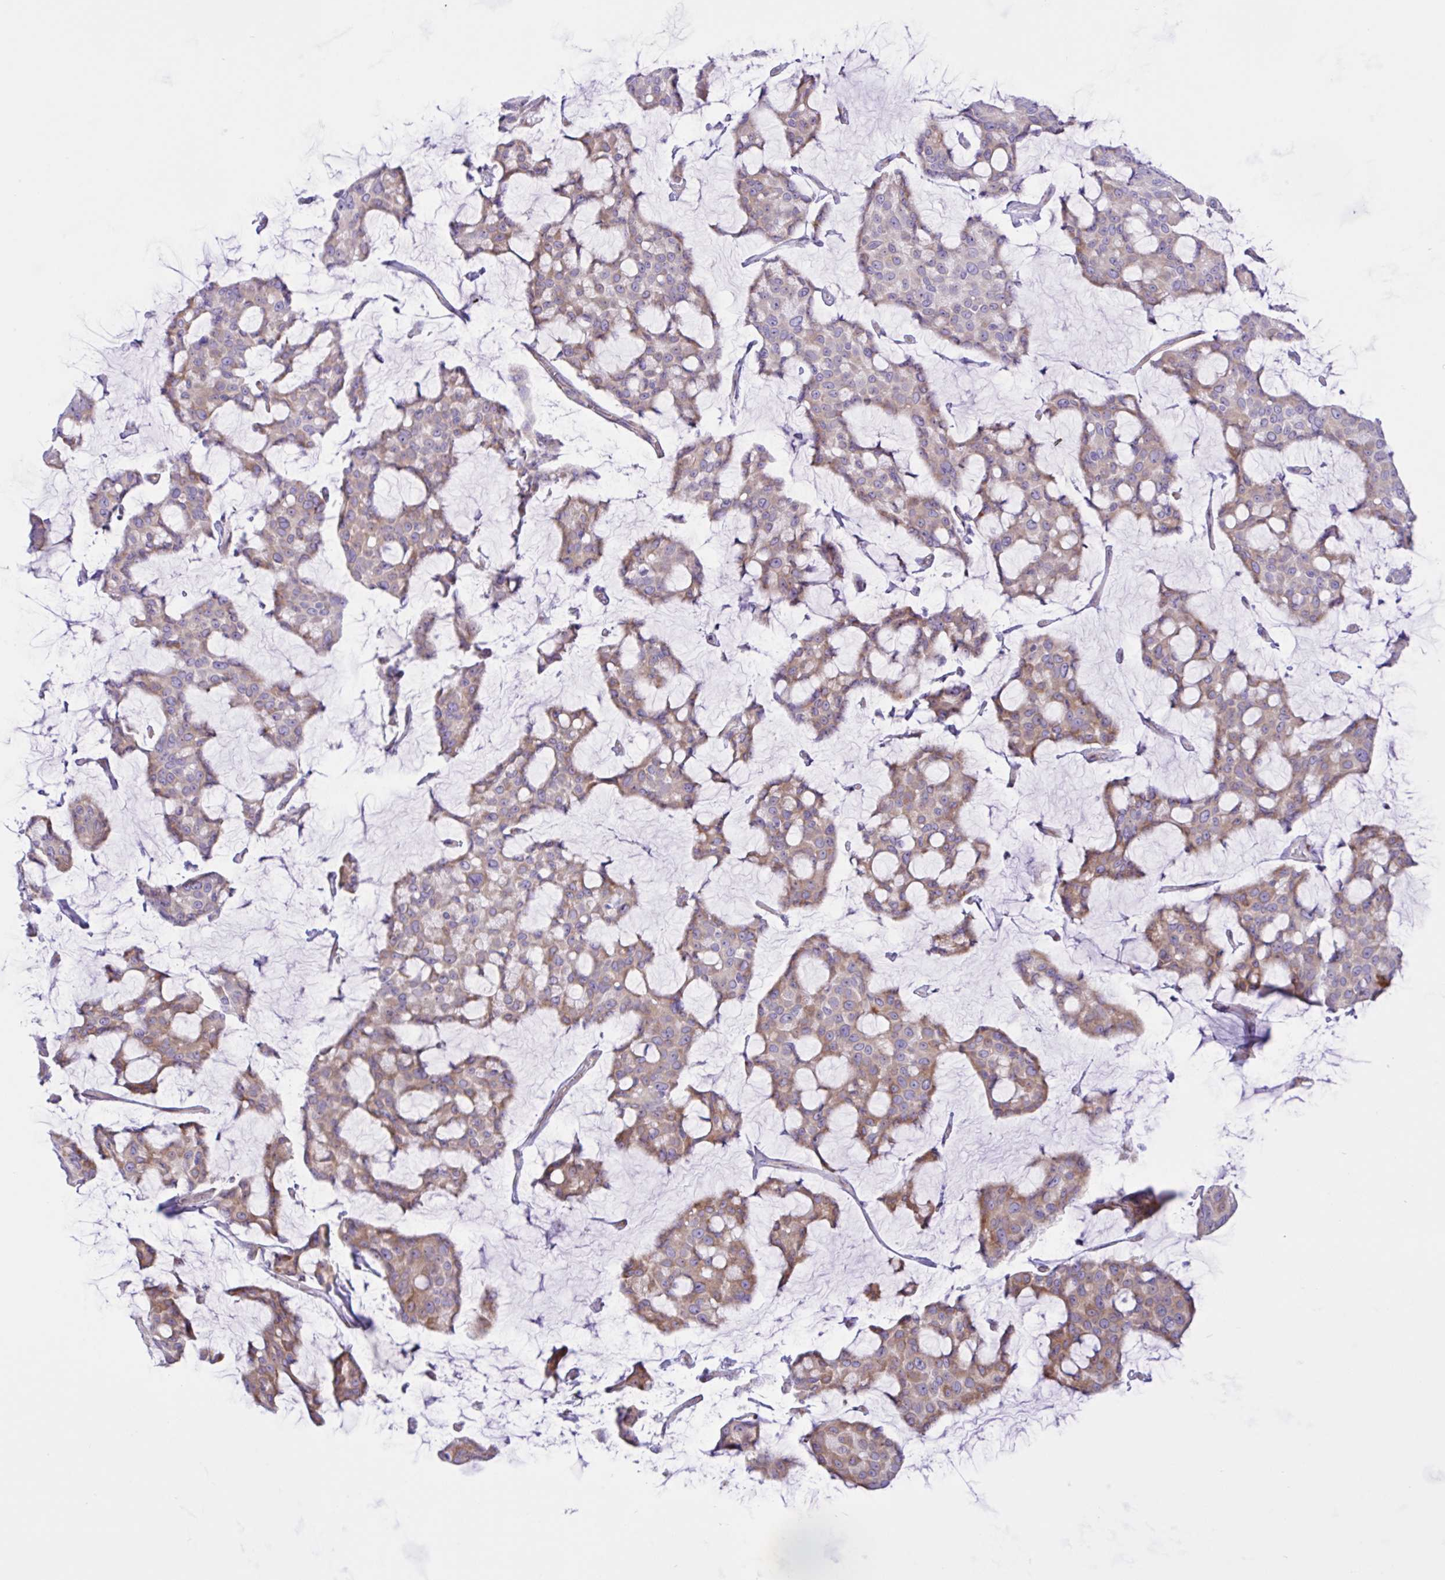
{"staining": {"intensity": "weak", "quantity": "25%-75%", "location": "cytoplasmic/membranous"}, "tissue": "breast cancer", "cell_type": "Tumor cells", "image_type": "cancer", "snomed": [{"axis": "morphology", "description": "Duct carcinoma"}, {"axis": "topography", "description": "Breast"}], "caption": "DAB immunohistochemical staining of invasive ductal carcinoma (breast) displays weak cytoplasmic/membranous protein positivity in about 25%-75% of tumor cells. (IHC, brightfield microscopy, high magnification).", "gene": "DSC3", "patient": {"sex": "female", "age": 91}}